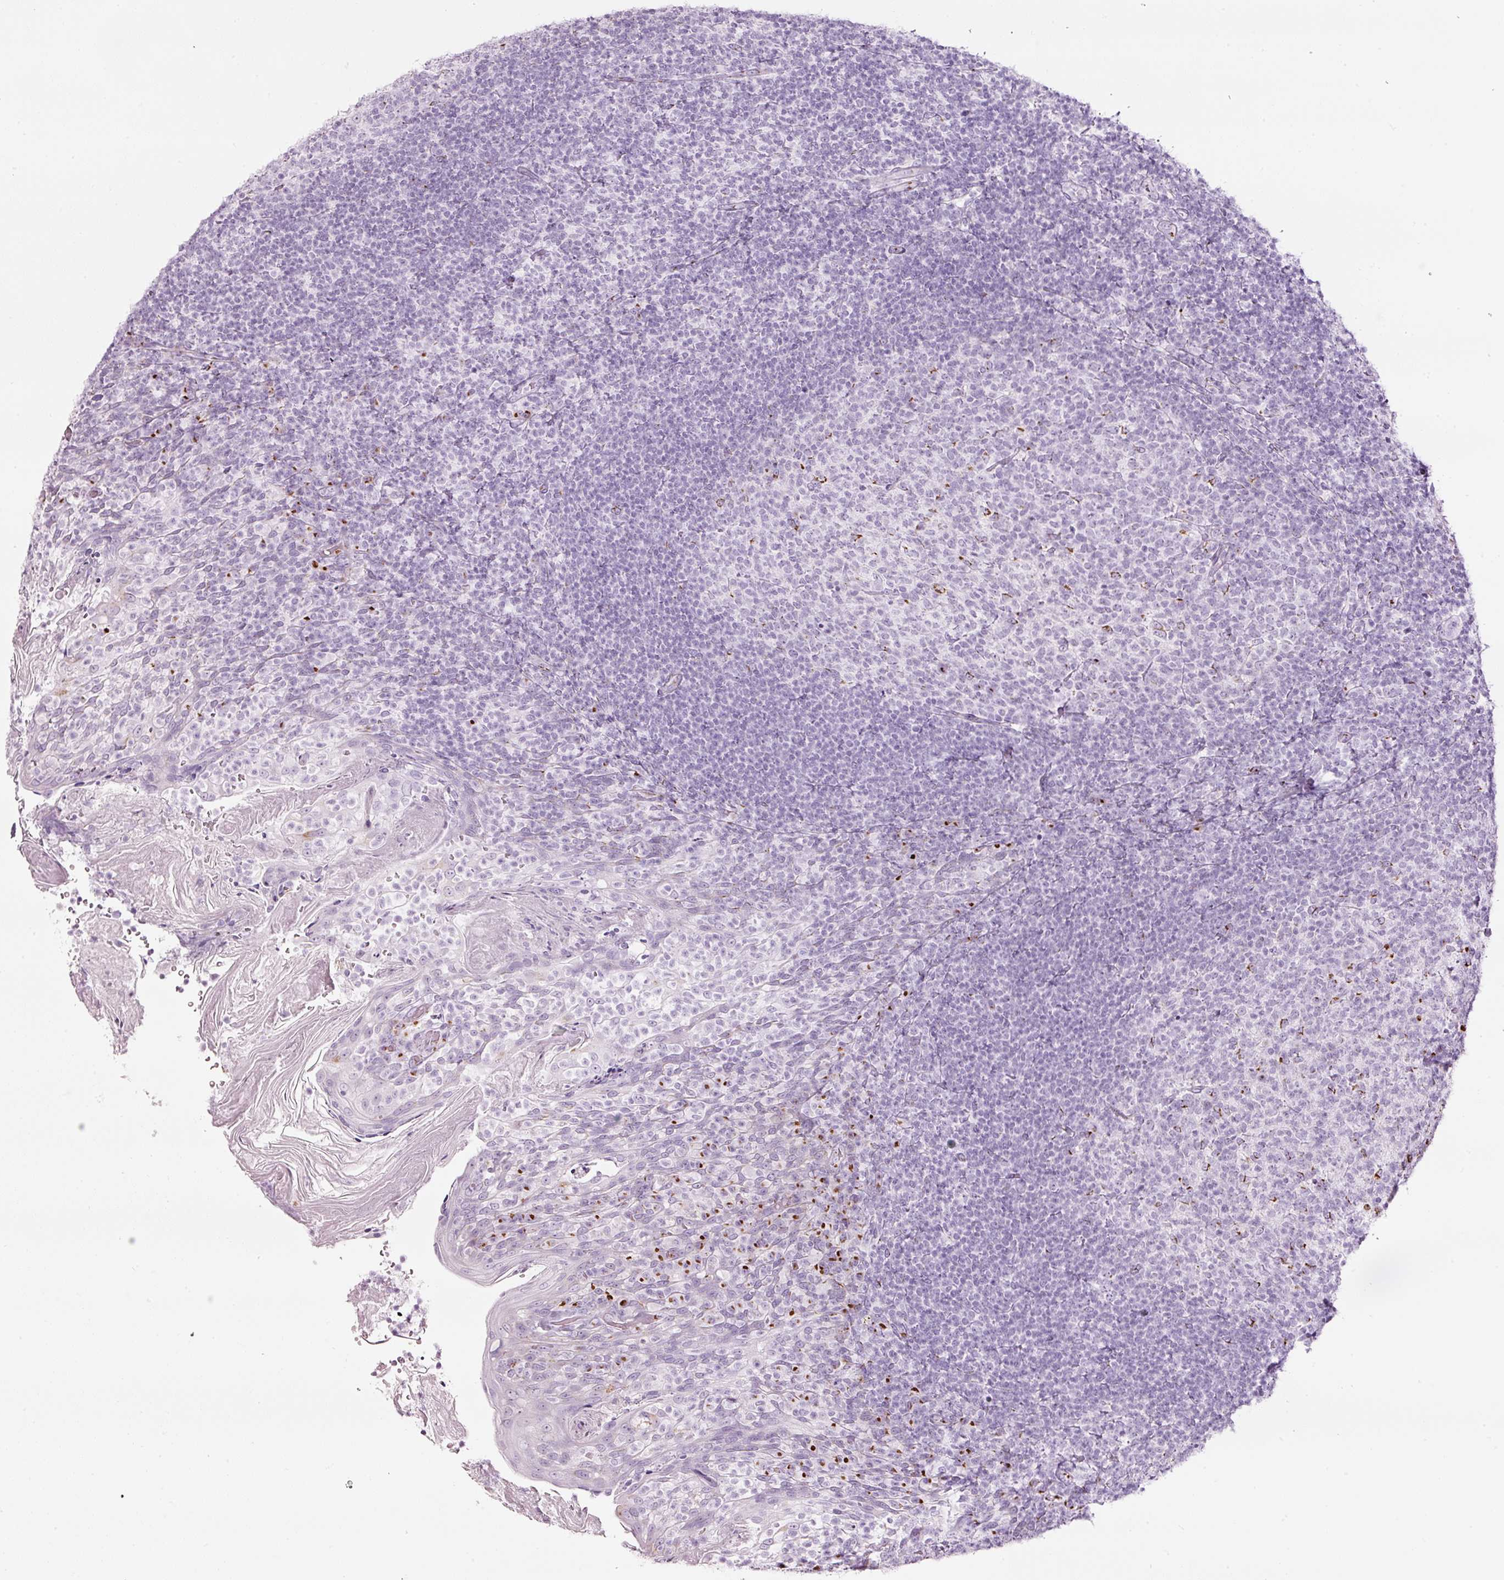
{"staining": {"intensity": "strong", "quantity": "<25%", "location": "cytoplasmic/membranous"}, "tissue": "tonsil", "cell_type": "Germinal center cells", "image_type": "normal", "snomed": [{"axis": "morphology", "description": "Normal tissue, NOS"}, {"axis": "topography", "description": "Tonsil"}], "caption": "Immunohistochemistry of unremarkable tonsil exhibits medium levels of strong cytoplasmic/membranous staining in about <25% of germinal center cells.", "gene": "SDF4", "patient": {"sex": "female", "age": 10}}